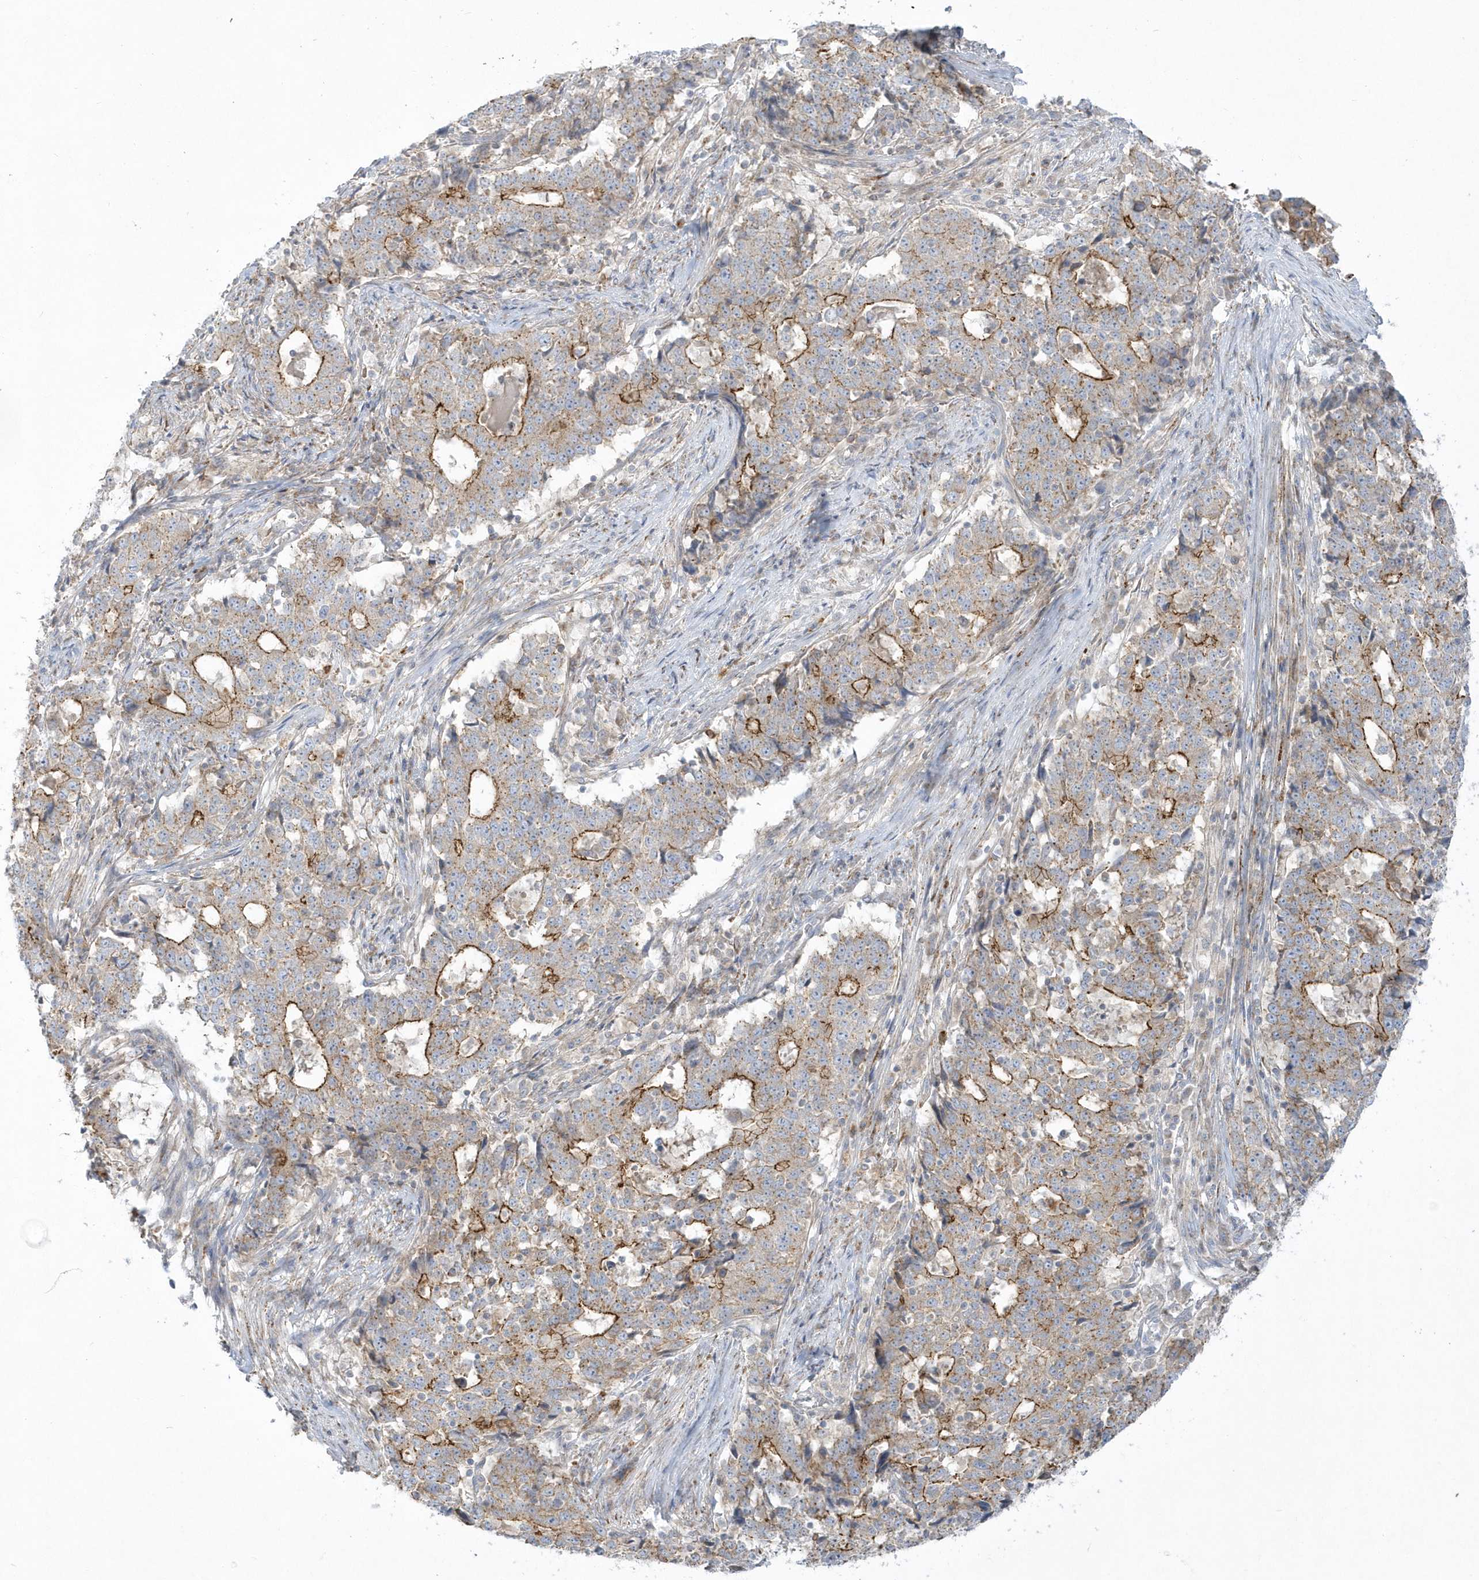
{"staining": {"intensity": "moderate", "quantity": "25%-75%", "location": "cytoplasmic/membranous"}, "tissue": "stomach cancer", "cell_type": "Tumor cells", "image_type": "cancer", "snomed": [{"axis": "morphology", "description": "Adenocarcinoma, NOS"}, {"axis": "topography", "description": "Stomach"}], "caption": "A photomicrograph of human stomach cancer (adenocarcinoma) stained for a protein exhibits moderate cytoplasmic/membranous brown staining in tumor cells.", "gene": "DNAJC18", "patient": {"sex": "male", "age": 59}}